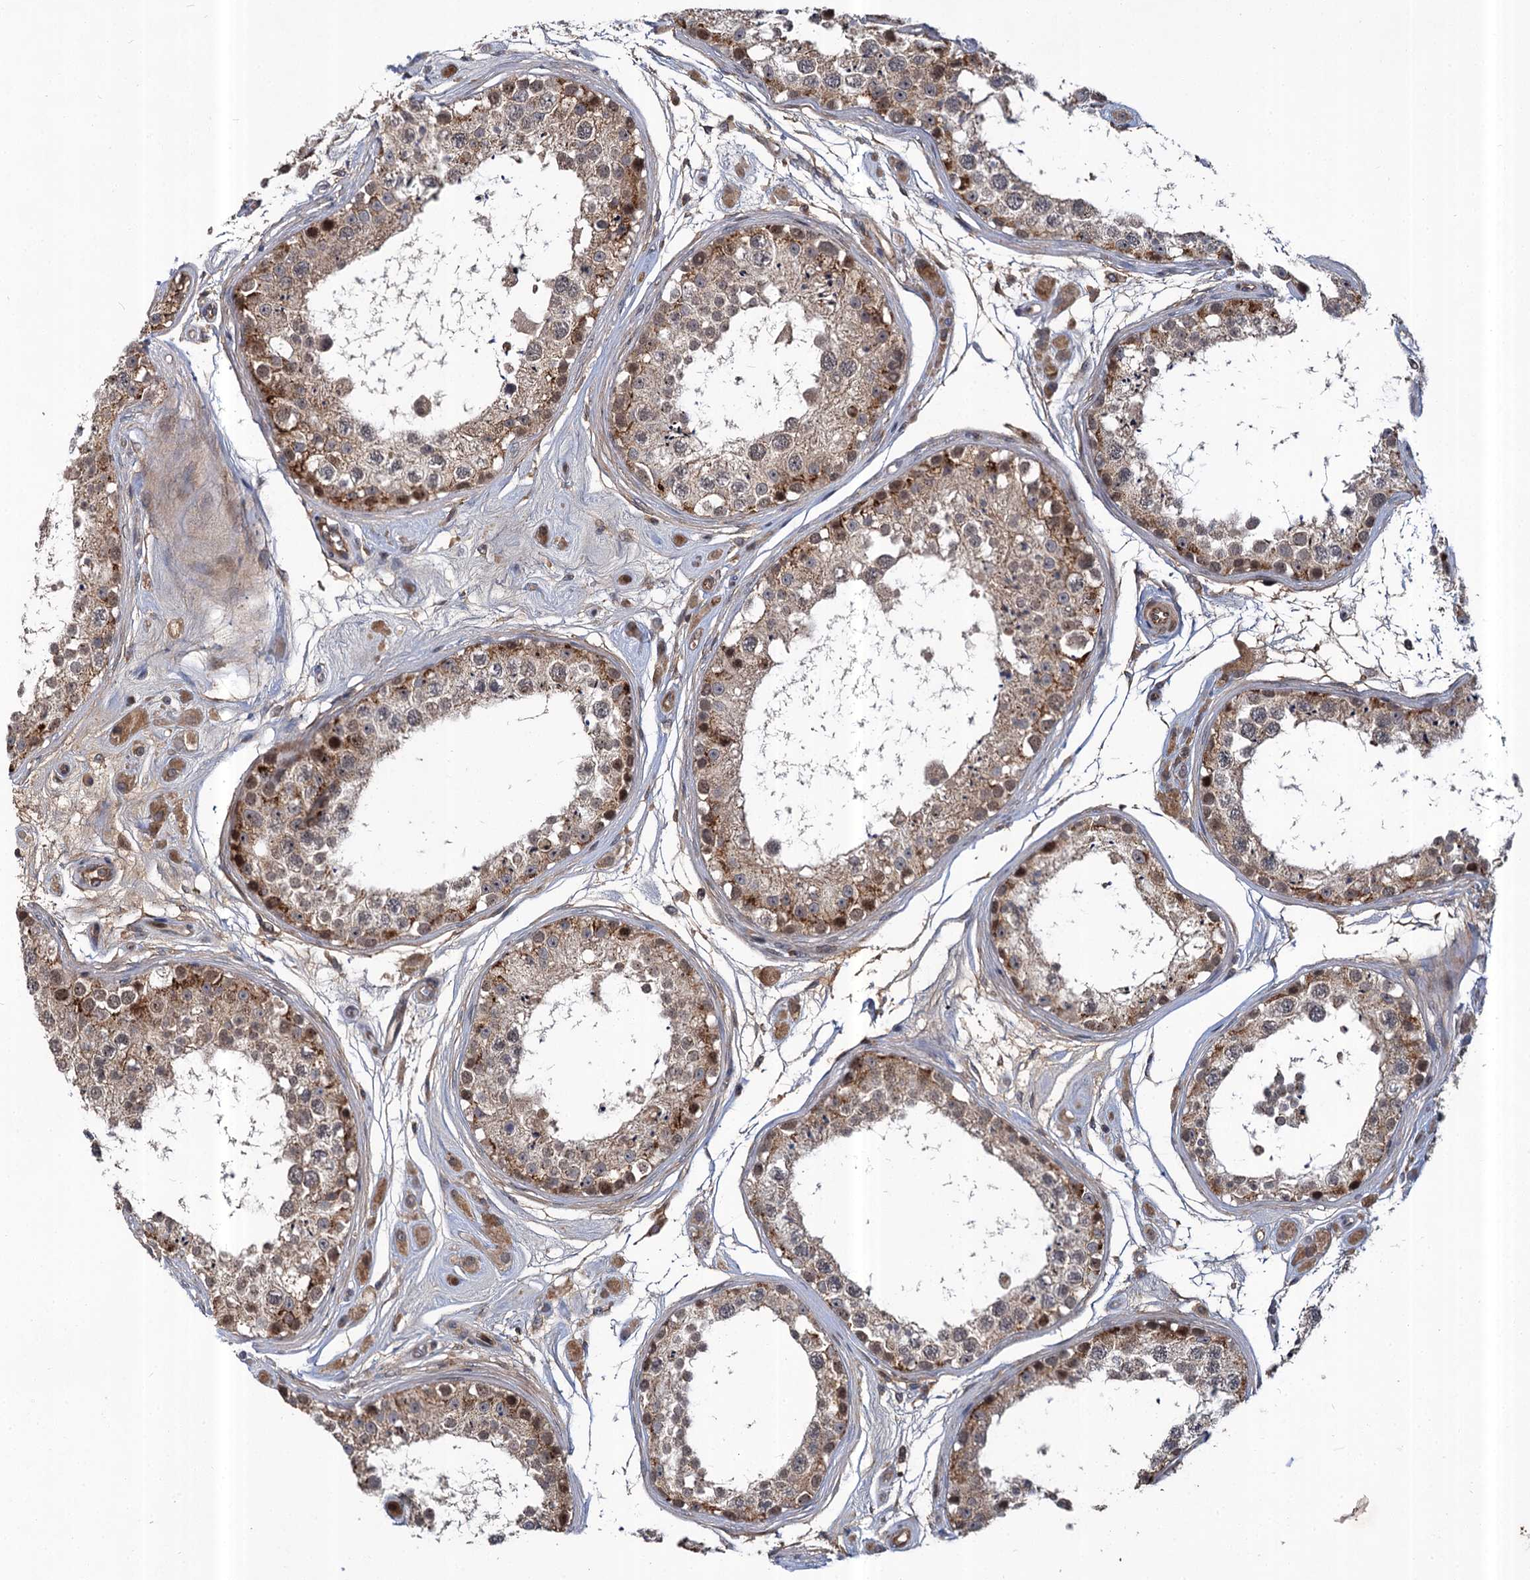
{"staining": {"intensity": "moderate", "quantity": "25%-75%", "location": "cytoplasmic/membranous,nuclear"}, "tissue": "testis", "cell_type": "Cells in seminiferous ducts", "image_type": "normal", "snomed": [{"axis": "morphology", "description": "Normal tissue, NOS"}, {"axis": "topography", "description": "Testis"}], "caption": "The immunohistochemical stain labels moderate cytoplasmic/membranous,nuclear positivity in cells in seminiferous ducts of benign testis. The staining was performed using DAB (3,3'-diaminobenzidine), with brown indicating positive protein expression. Nuclei are stained blue with hematoxylin.", "gene": "ABLIM1", "patient": {"sex": "male", "age": 25}}